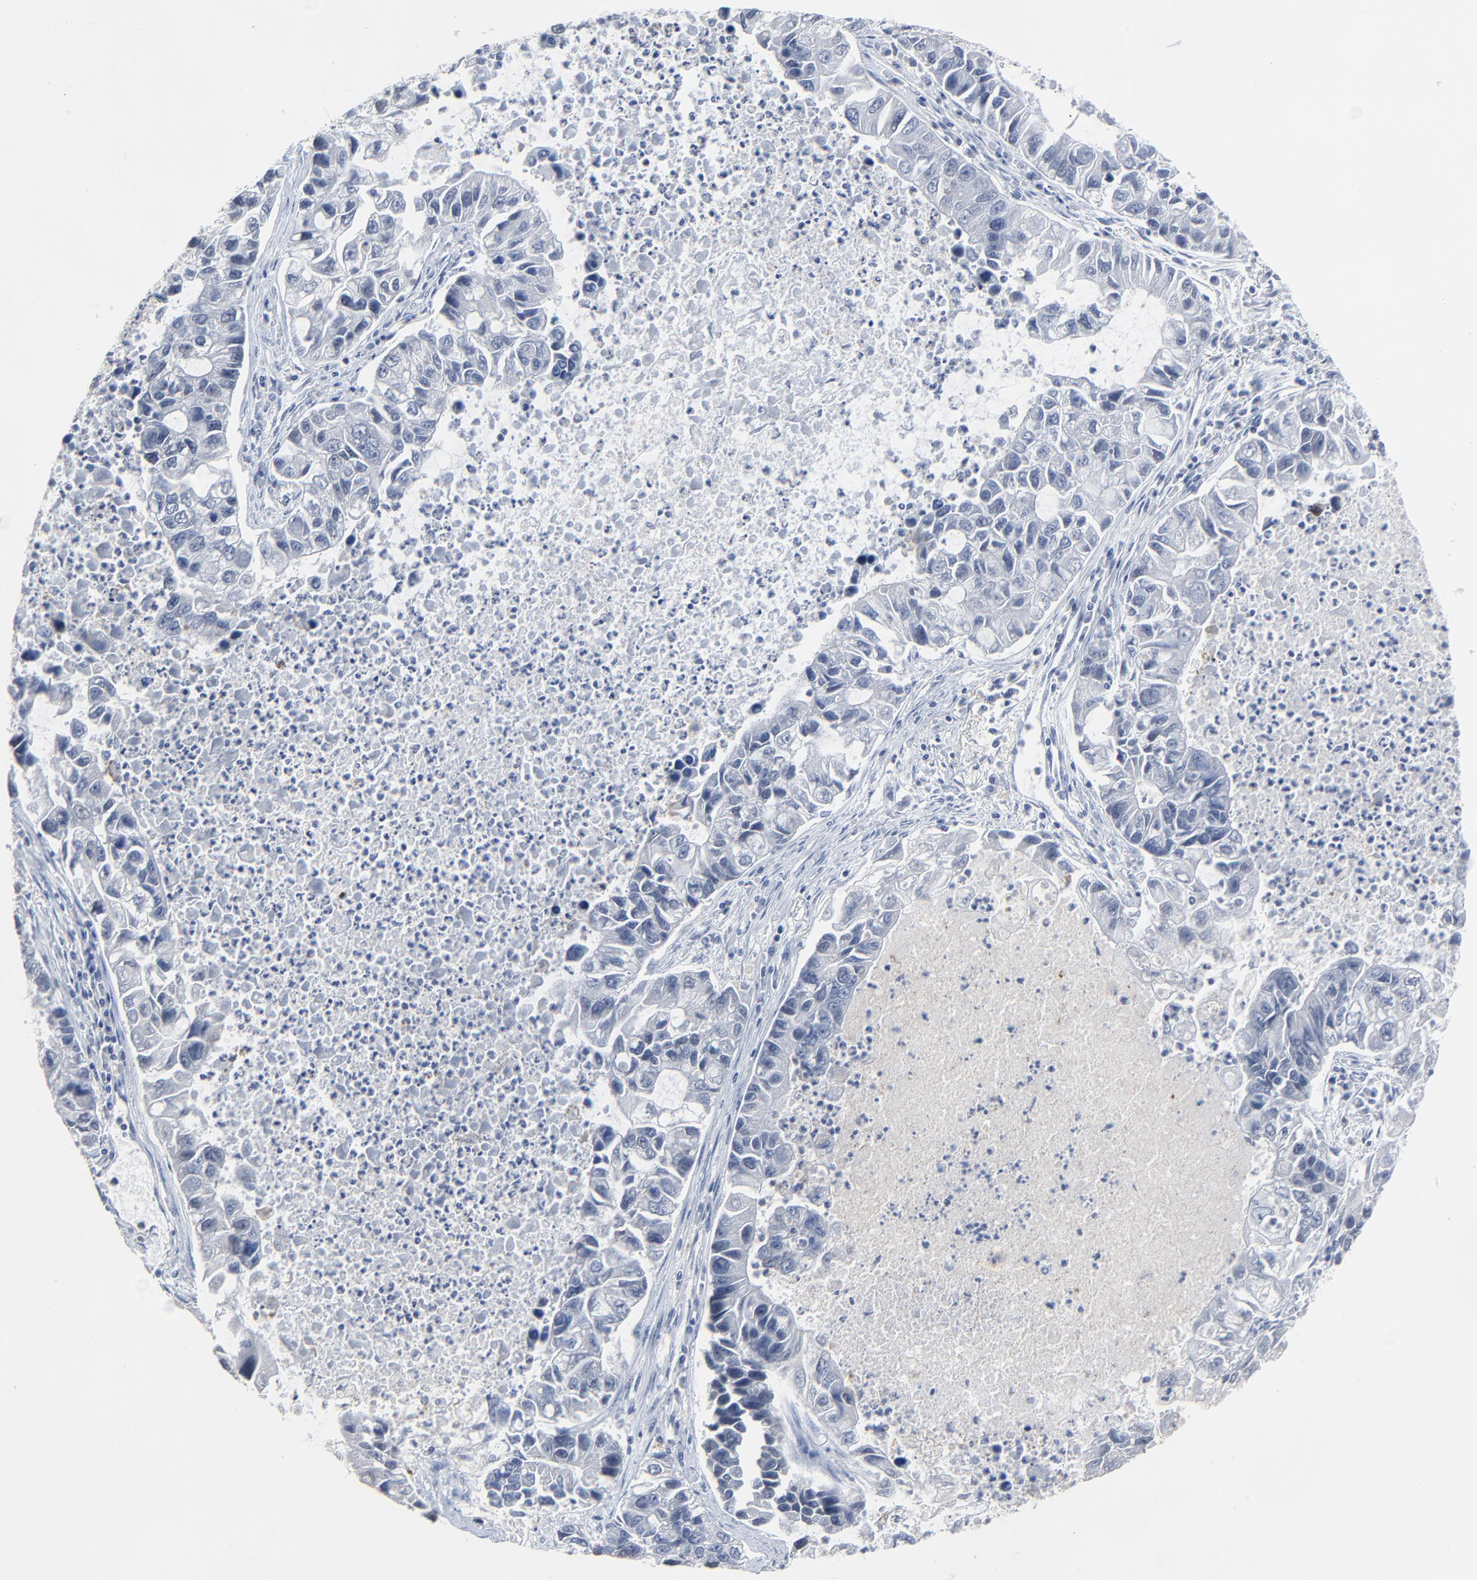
{"staining": {"intensity": "negative", "quantity": "none", "location": "none"}, "tissue": "lung cancer", "cell_type": "Tumor cells", "image_type": "cancer", "snomed": [{"axis": "morphology", "description": "Adenocarcinoma, NOS"}, {"axis": "topography", "description": "Lung"}], "caption": "DAB (3,3'-diaminobenzidine) immunohistochemical staining of lung adenocarcinoma shows no significant staining in tumor cells. (DAB (3,3'-diaminobenzidine) immunohistochemistry (IHC) with hematoxylin counter stain).", "gene": "BIRC3", "patient": {"sex": "female", "age": 51}}